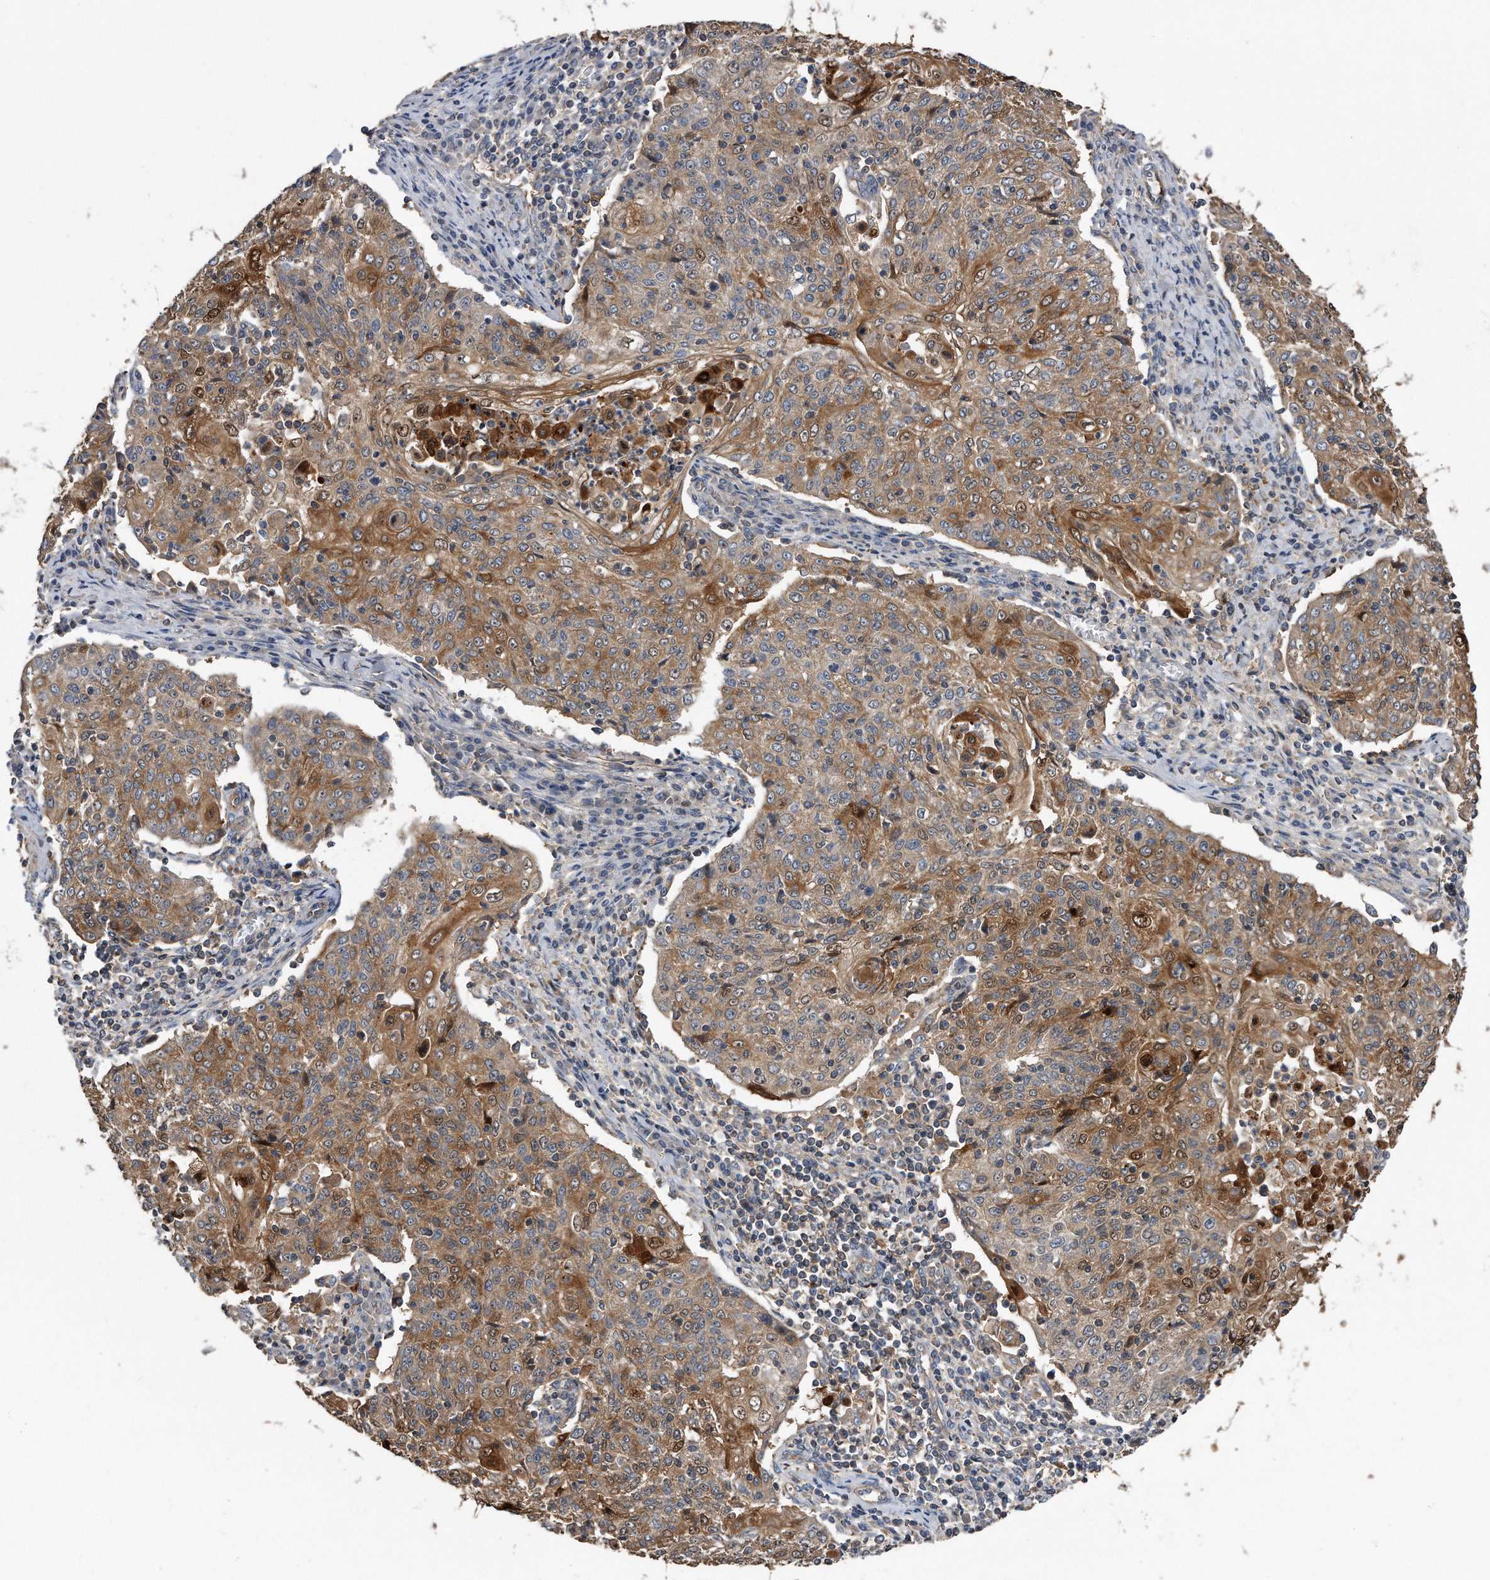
{"staining": {"intensity": "moderate", "quantity": ">75%", "location": "cytoplasmic/membranous"}, "tissue": "cervical cancer", "cell_type": "Tumor cells", "image_type": "cancer", "snomed": [{"axis": "morphology", "description": "Squamous cell carcinoma, NOS"}, {"axis": "topography", "description": "Cervix"}], "caption": "Tumor cells display medium levels of moderate cytoplasmic/membranous positivity in about >75% of cells in cervical cancer. (Stains: DAB (3,3'-diaminobenzidine) in brown, nuclei in blue, Microscopy: brightfield microscopy at high magnification).", "gene": "KCND3", "patient": {"sex": "female", "age": 48}}